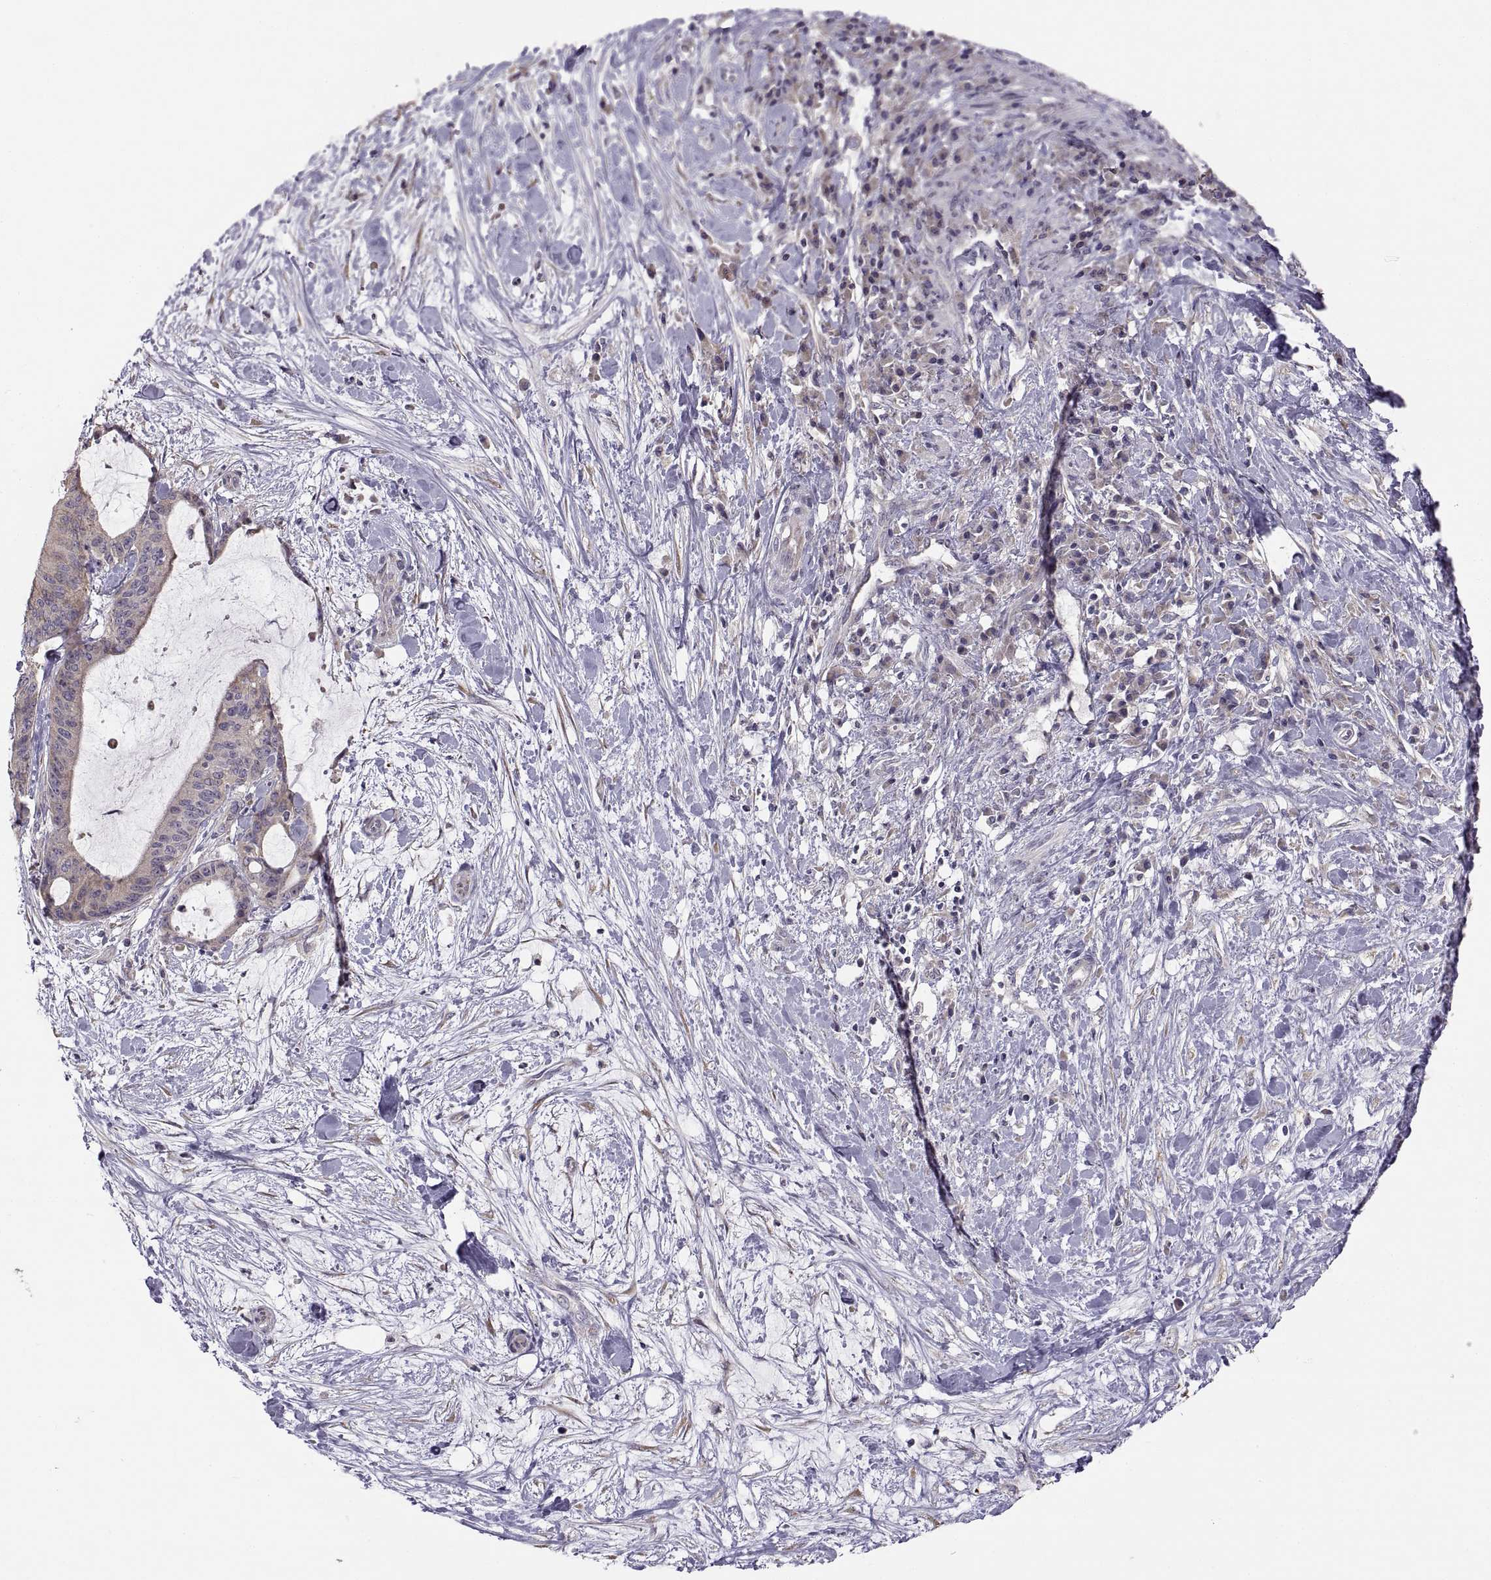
{"staining": {"intensity": "weak", "quantity": ">75%", "location": "cytoplasmic/membranous"}, "tissue": "liver cancer", "cell_type": "Tumor cells", "image_type": "cancer", "snomed": [{"axis": "morphology", "description": "Cholangiocarcinoma"}, {"axis": "topography", "description": "Liver"}], "caption": "Immunohistochemical staining of liver cancer reveals weak cytoplasmic/membranous protein expression in approximately >75% of tumor cells.", "gene": "ACSBG2", "patient": {"sex": "female", "age": 73}}